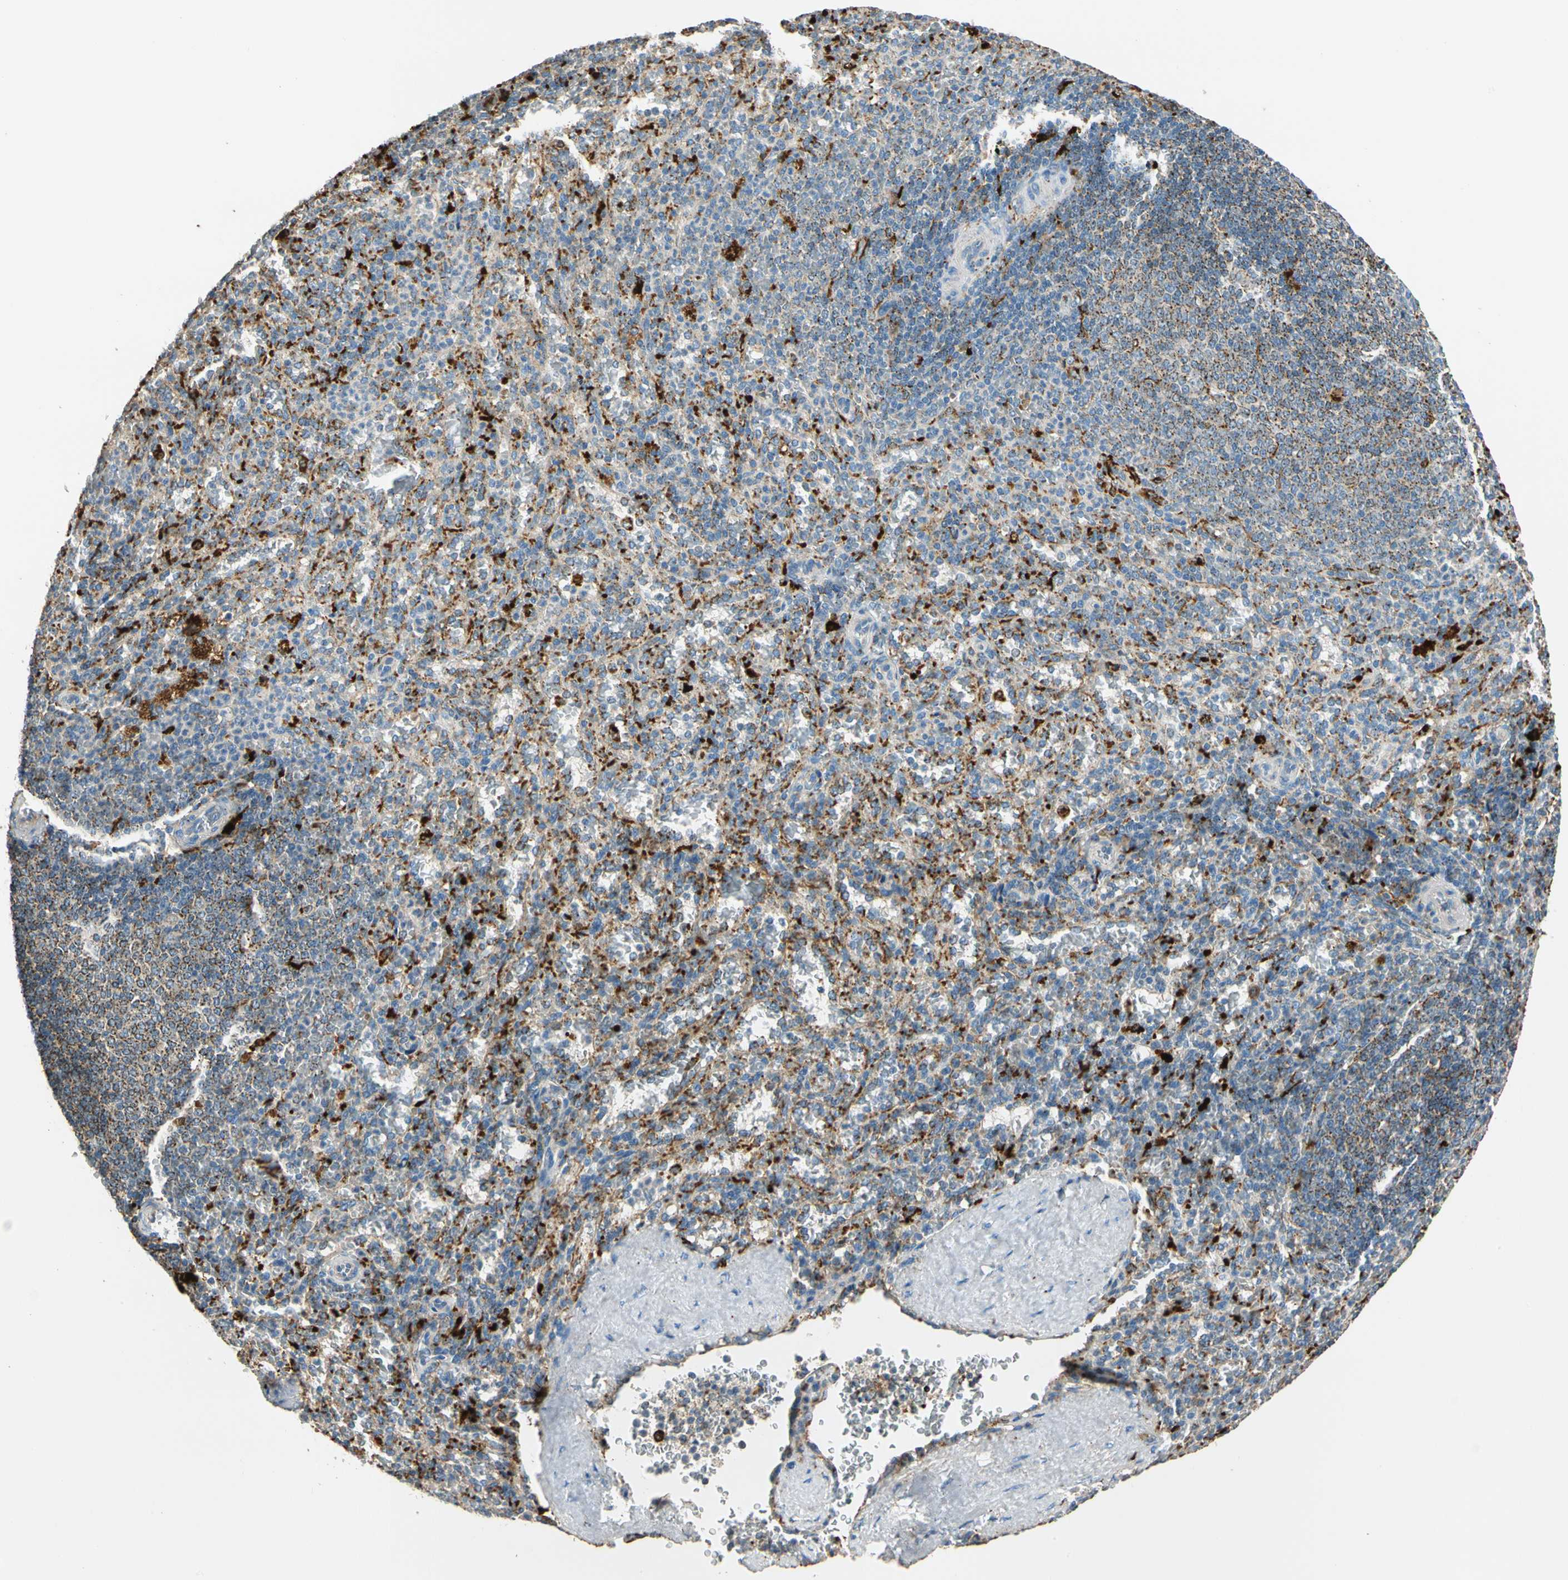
{"staining": {"intensity": "strong", "quantity": "<25%", "location": "cytoplasmic/membranous"}, "tissue": "spleen", "cell_type": "Cells in red pulp", "image_type": "normal", "snomed": [{"axis": "morphology", "description": "Normal tissue, NOS"}, {"axis": "topography", "description": "Spleen"}], "caption": "Spleen stained with DAB IHC demonstrates medium levels of strong cytoplasmic/membranous staining in approximately <25% of cells in red pulp.", "gene": "GM2A", "patient": {"sex": "female", "age": 21}}